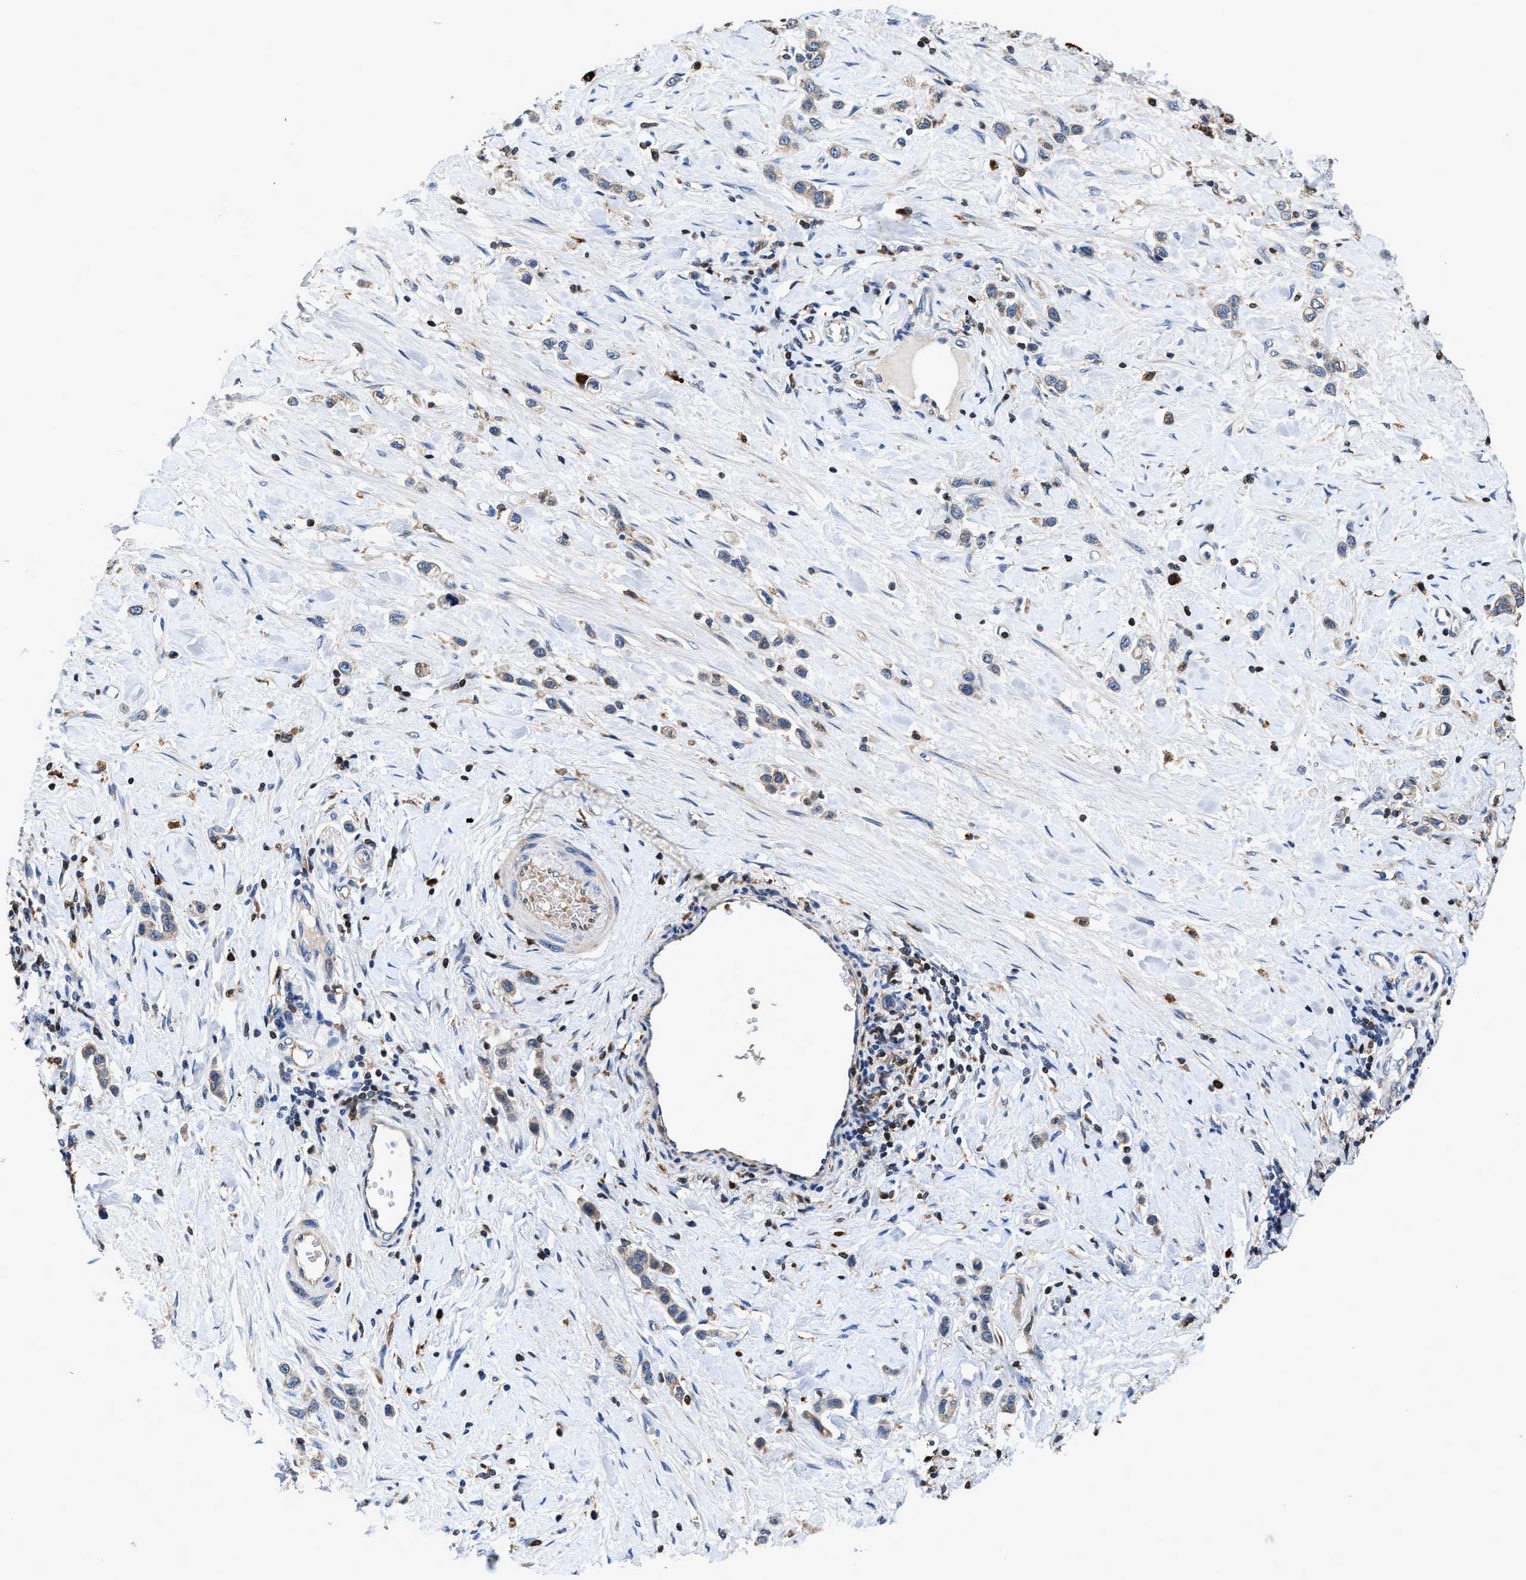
{"staining": {"intensity": "negative", "quantity": "none", "location": "none"}, "tissue": "stomach cancer", "cell_type": "Tumor cells", "image_type": "cancer", "snomed": [{"axis": "morphology", "description": "Adenocarcinoma, NOS"}, {"axis": "topography", "description": "Stomach"}], "caption": "Protein analysis of stomach cancer (adenocarcinoma) exhibits no significant positivity in tumor cells.", "gene": "RGS10", "patient": {"sex": "female", "age": 65}}